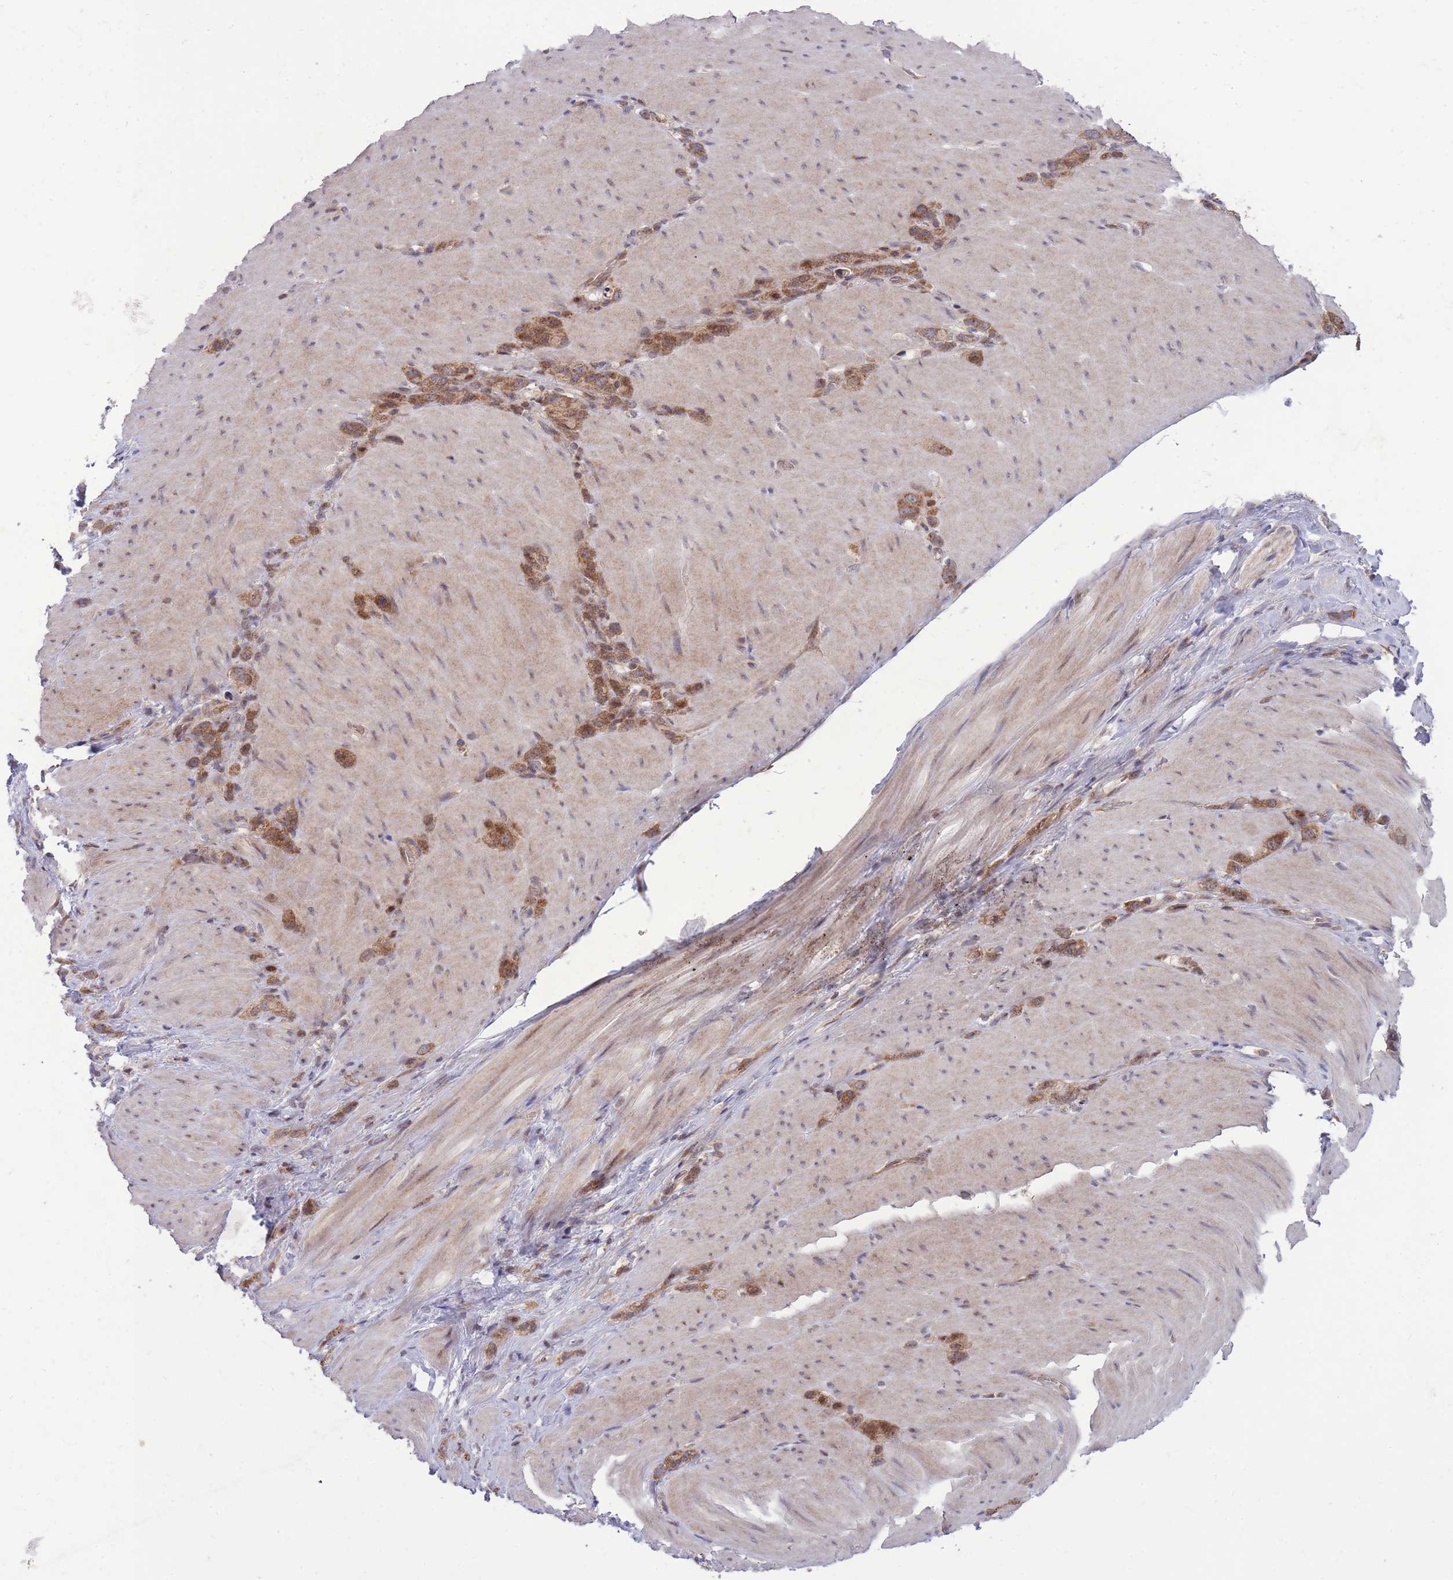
{"staining": {"intensity": "moderate", "quantity": ">75%", "location": "cytoplasmic/membranous"}, "tissue": "stomach cancer", "cell_type": "Tumor cells", "image_type": "cancer", "snomed": [{"axis": "morphology", "description": "Adenocarcinoma, NOS"}, {"axis": "topography", "description": "Stomach"}], "caption": "Moderate cytoplasmic/membranous staining for a protein is identified in approximately >75% of tumor cells of stomach cancer (adenocarcinoma) using immunohistochemistry.", "gene": "RIC8A", "patient": {"sex": "female", "age": 65}}